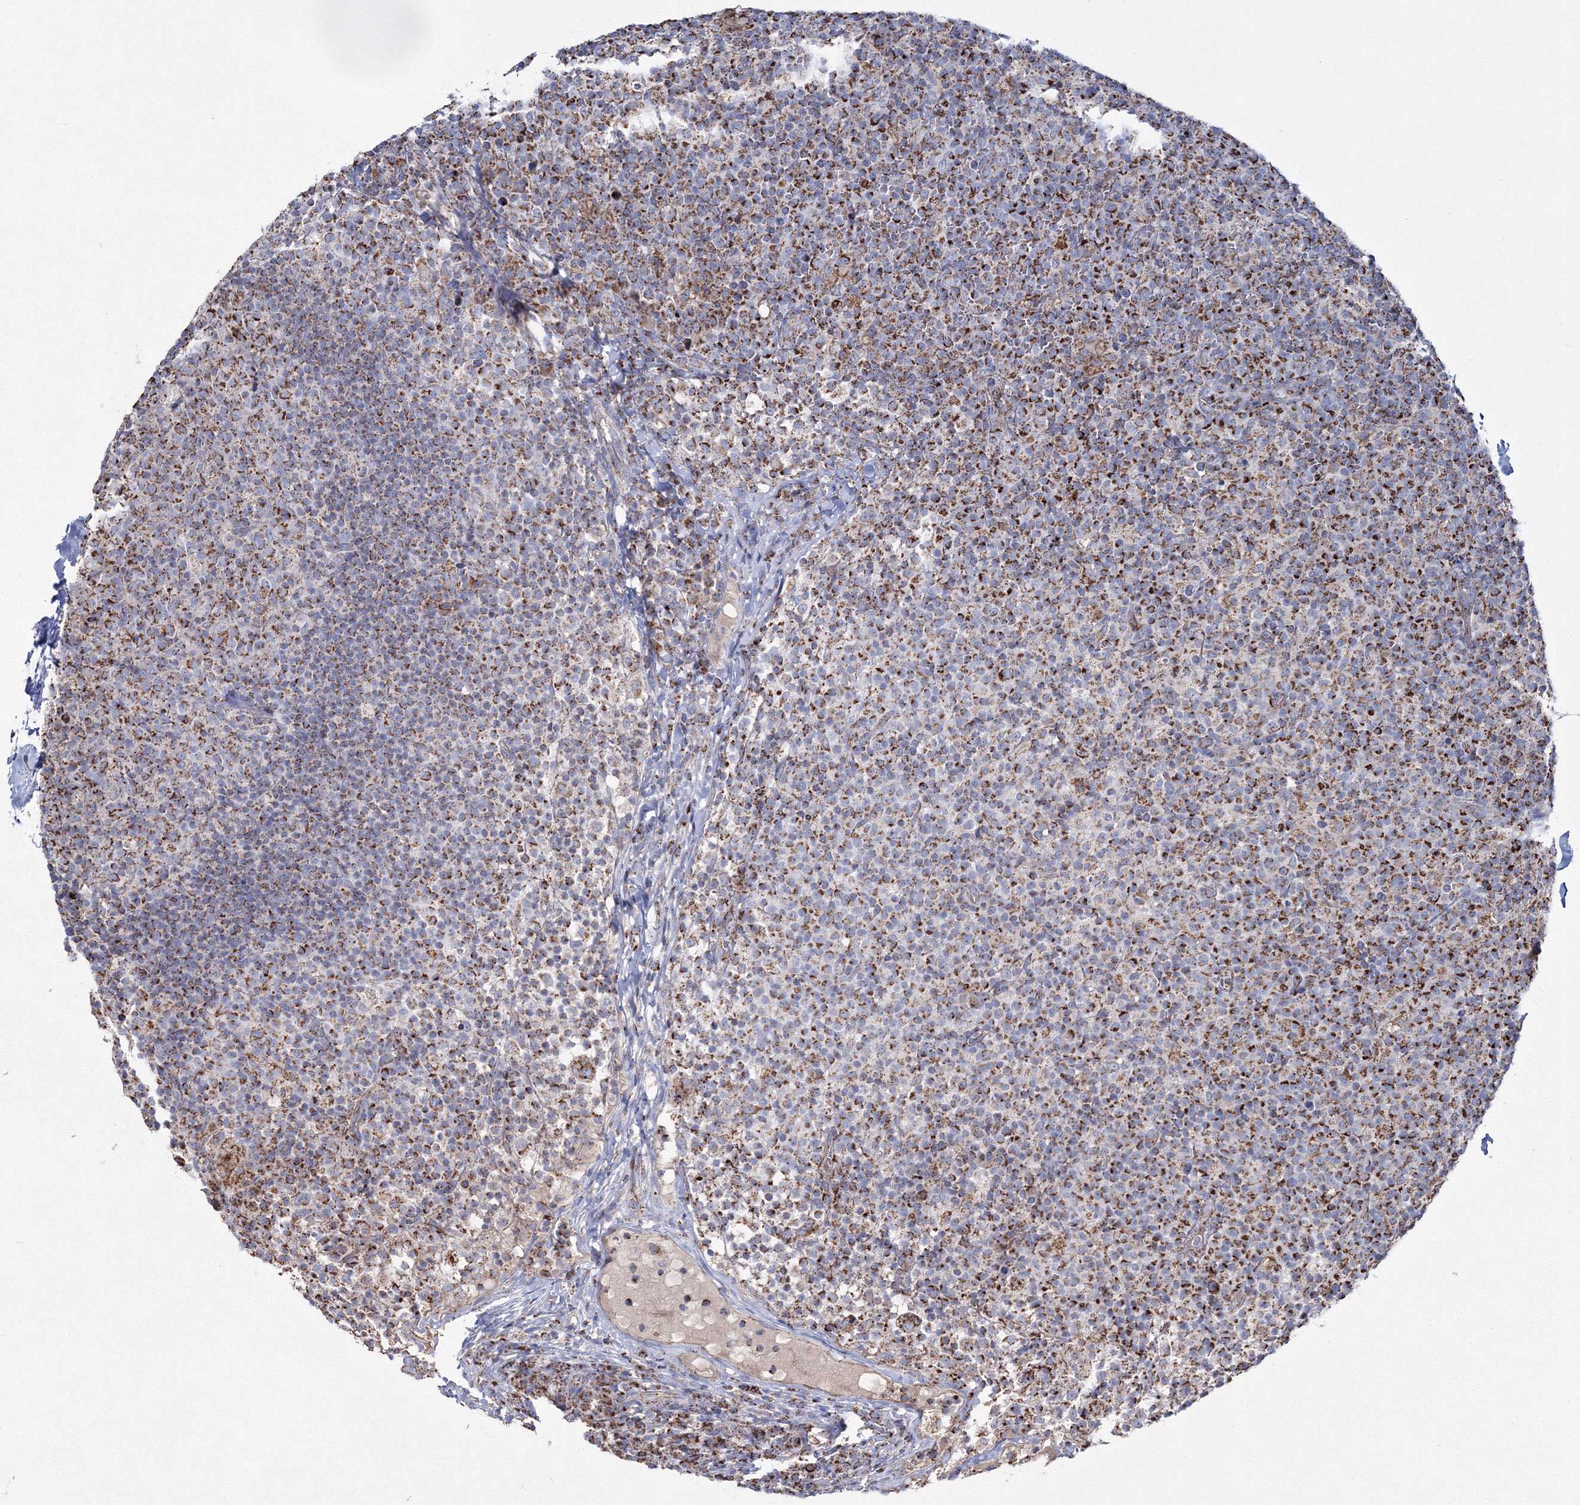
{"staining": {"intensity": "moderate", "quantity": ">75%", "location": "cytoplasmic/membranous"}, "tissue": "lymph node", "cell_type": "Germinal center cells", "image_type": "normal", "snomed": [{"axis": "morphology", "description": "Normal tissue, NOS"}, {"axis": "morphology", "description": "Inflammation, NOS"}, {"axis": "topography", "description": "Lymph node"}], "caption": "Moderate cytoplasmic/membranous protein positivity is seen in approximately >75% of germinal center cells in lymph node. (Brightfield microscopy of DAB IHC at high magnification).", "gene": "IGSF9", "patient": {"sex": "male", "age": 55}}